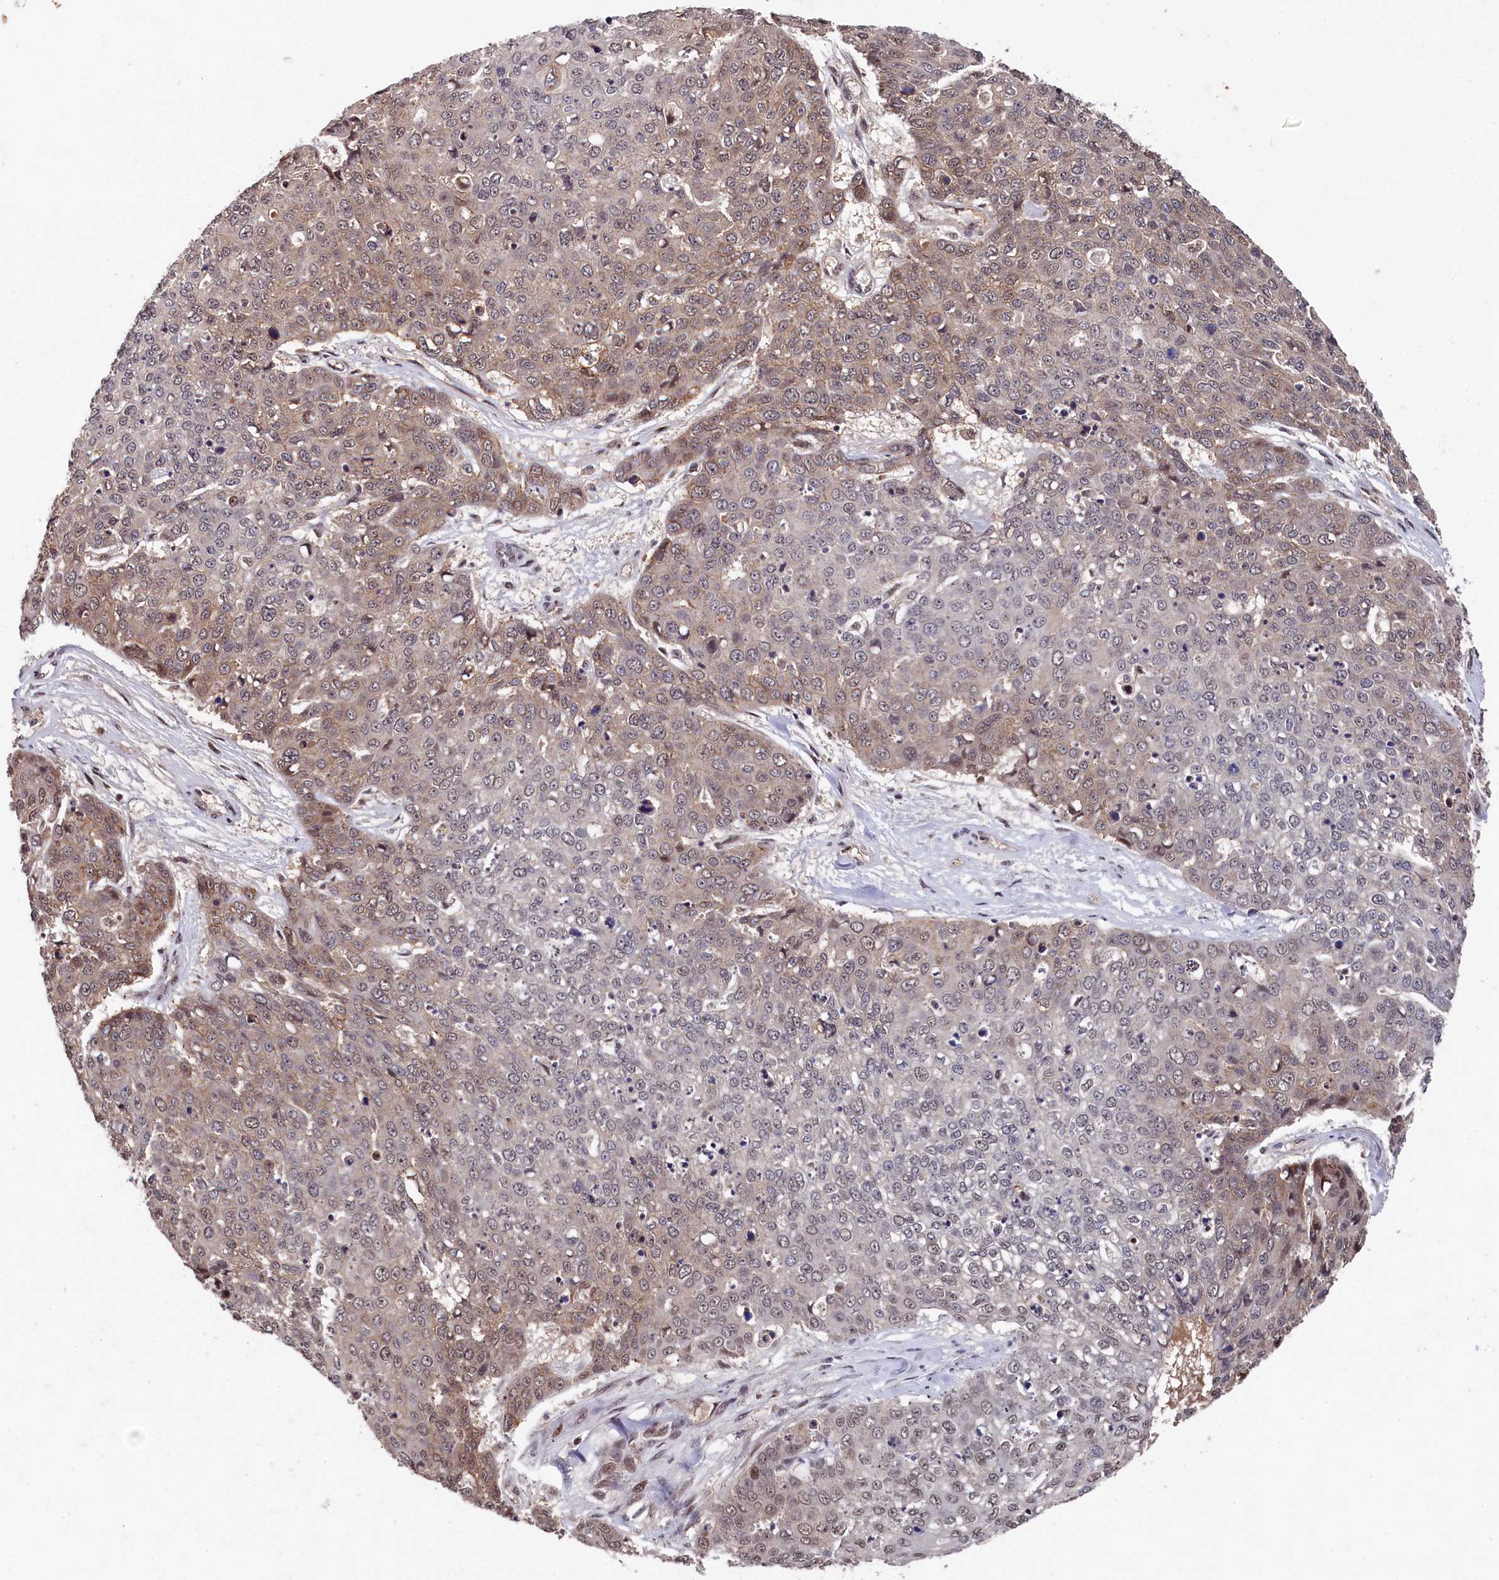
{"staining": {"intensity": "weak", "quantity": "25%-75%", "location": "cytoplasmic/membranous,nuclear"}, "tissue": "skin cancer", "cell_type": "Tumor cells", "image_type": "cancer", "snomed": [{"axis": "morphology", "description": "Squamous cell carcinoma, NOS"}, {"axis": "topography", "description": "Skin"}], "caption": "Protein analysis of skin cancer (squamous cell carcinoma) tissue demonstrates weak cytoplasmic/membranous and nuclear expression in about 25%-75% of tumor cells. (brown staining indicates protein expression, while blue staining denotes nuclei).", "gene": "CLPX", "patient": {"sex": "male", "age": 71}}